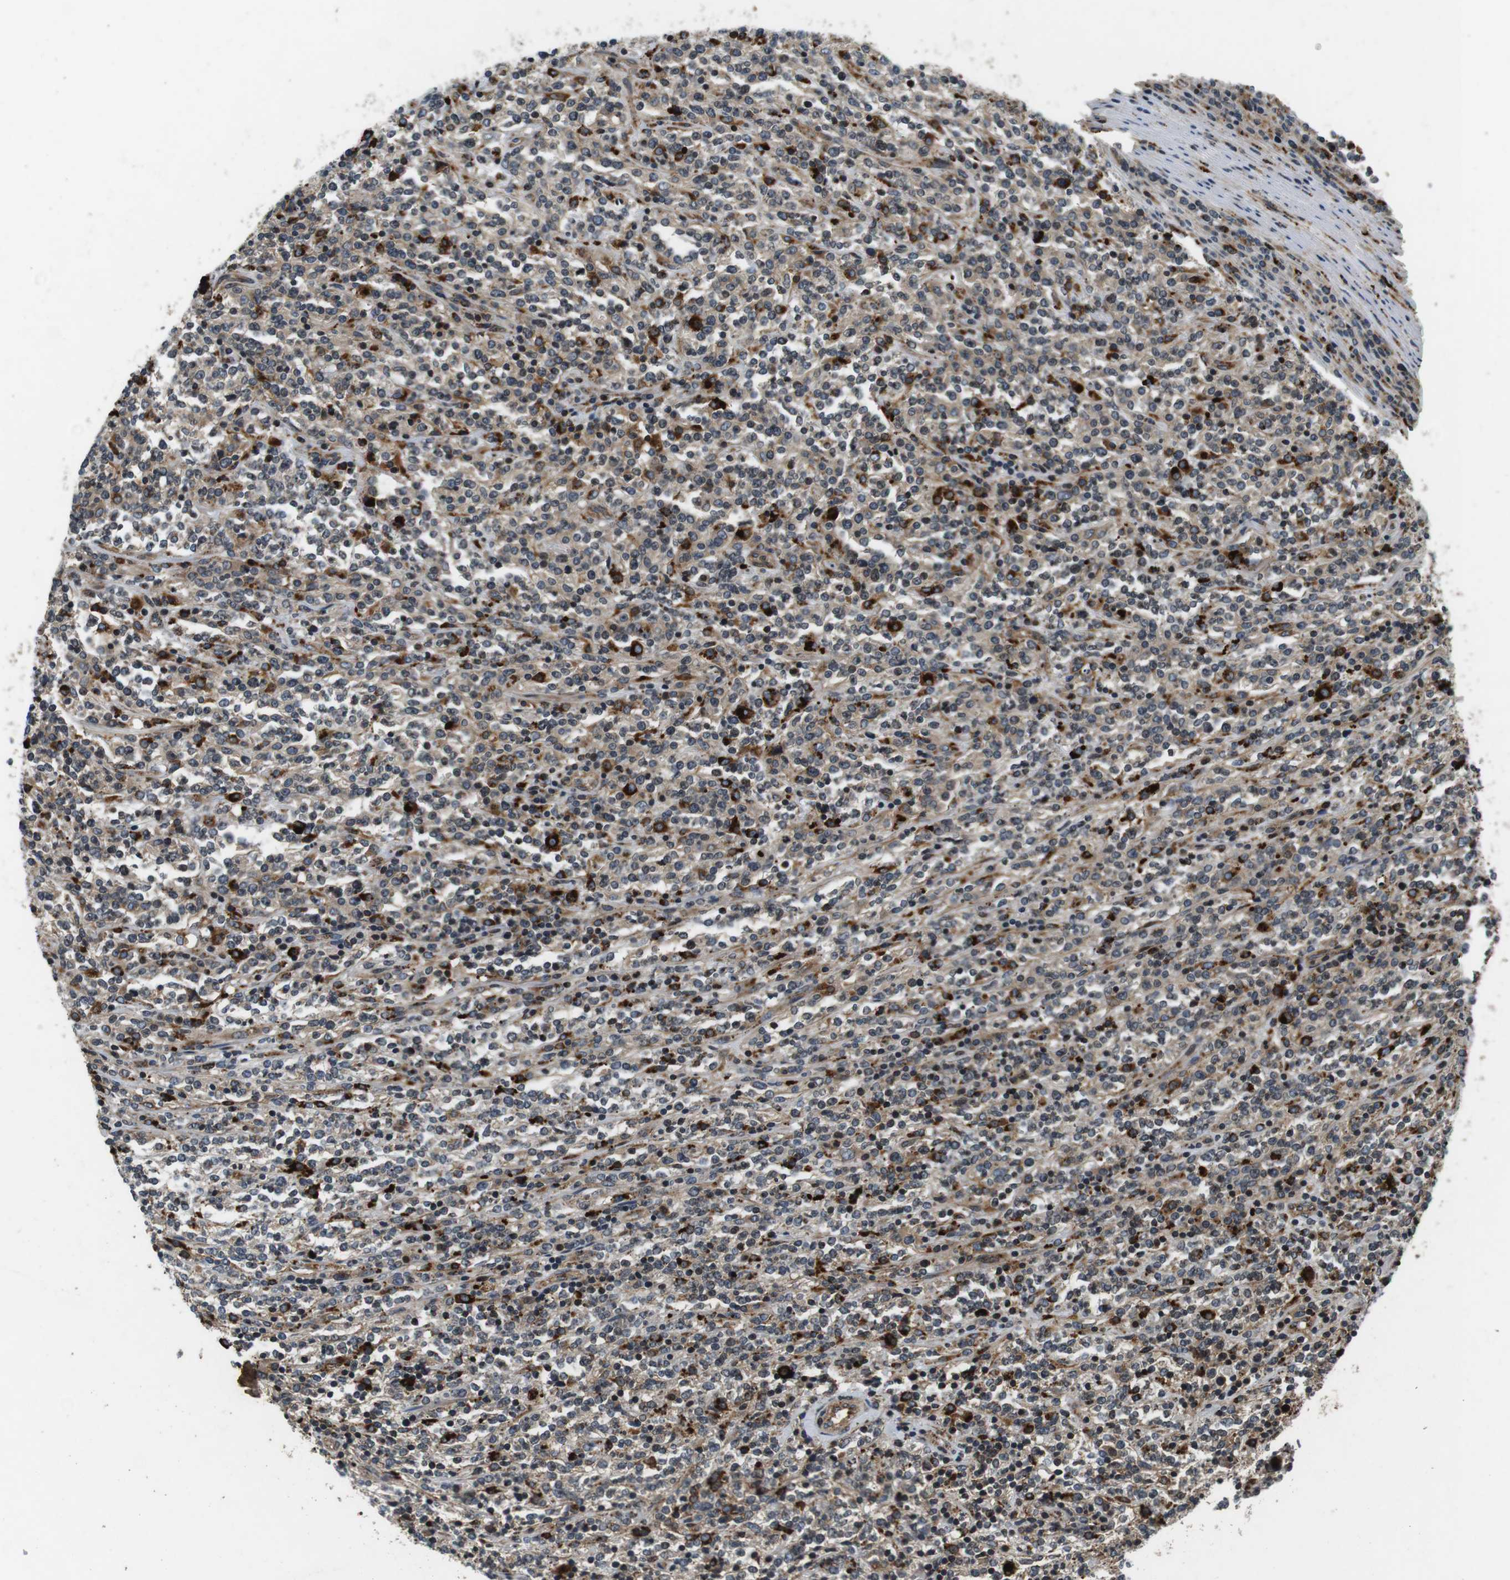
{"staining": {"intensity": "strong", "quantity": "25%-75%", "location": "cytoplasmic/membranous"}, "tissue": "lymphoma", "cell_type": "Tumor cells", "image_type": "cancer", "snomed": [{"axis": "morphology", "description": "Malignant lymphoma, non-Hodgkin's type, High grade"}, {"axis": "topography", "description": "Soft tissue"}], "caption": "Immunohistochemistry (IHC) (DAB (3,3'-diaminobenzidine)) staining of lymphoma demonstrates strong cytoplasmic/membranous protein staining in approximately 25%-75% of tumor cells.", "gene": "TXNRD1", "patient": {"sex": "male", "age": 18}}